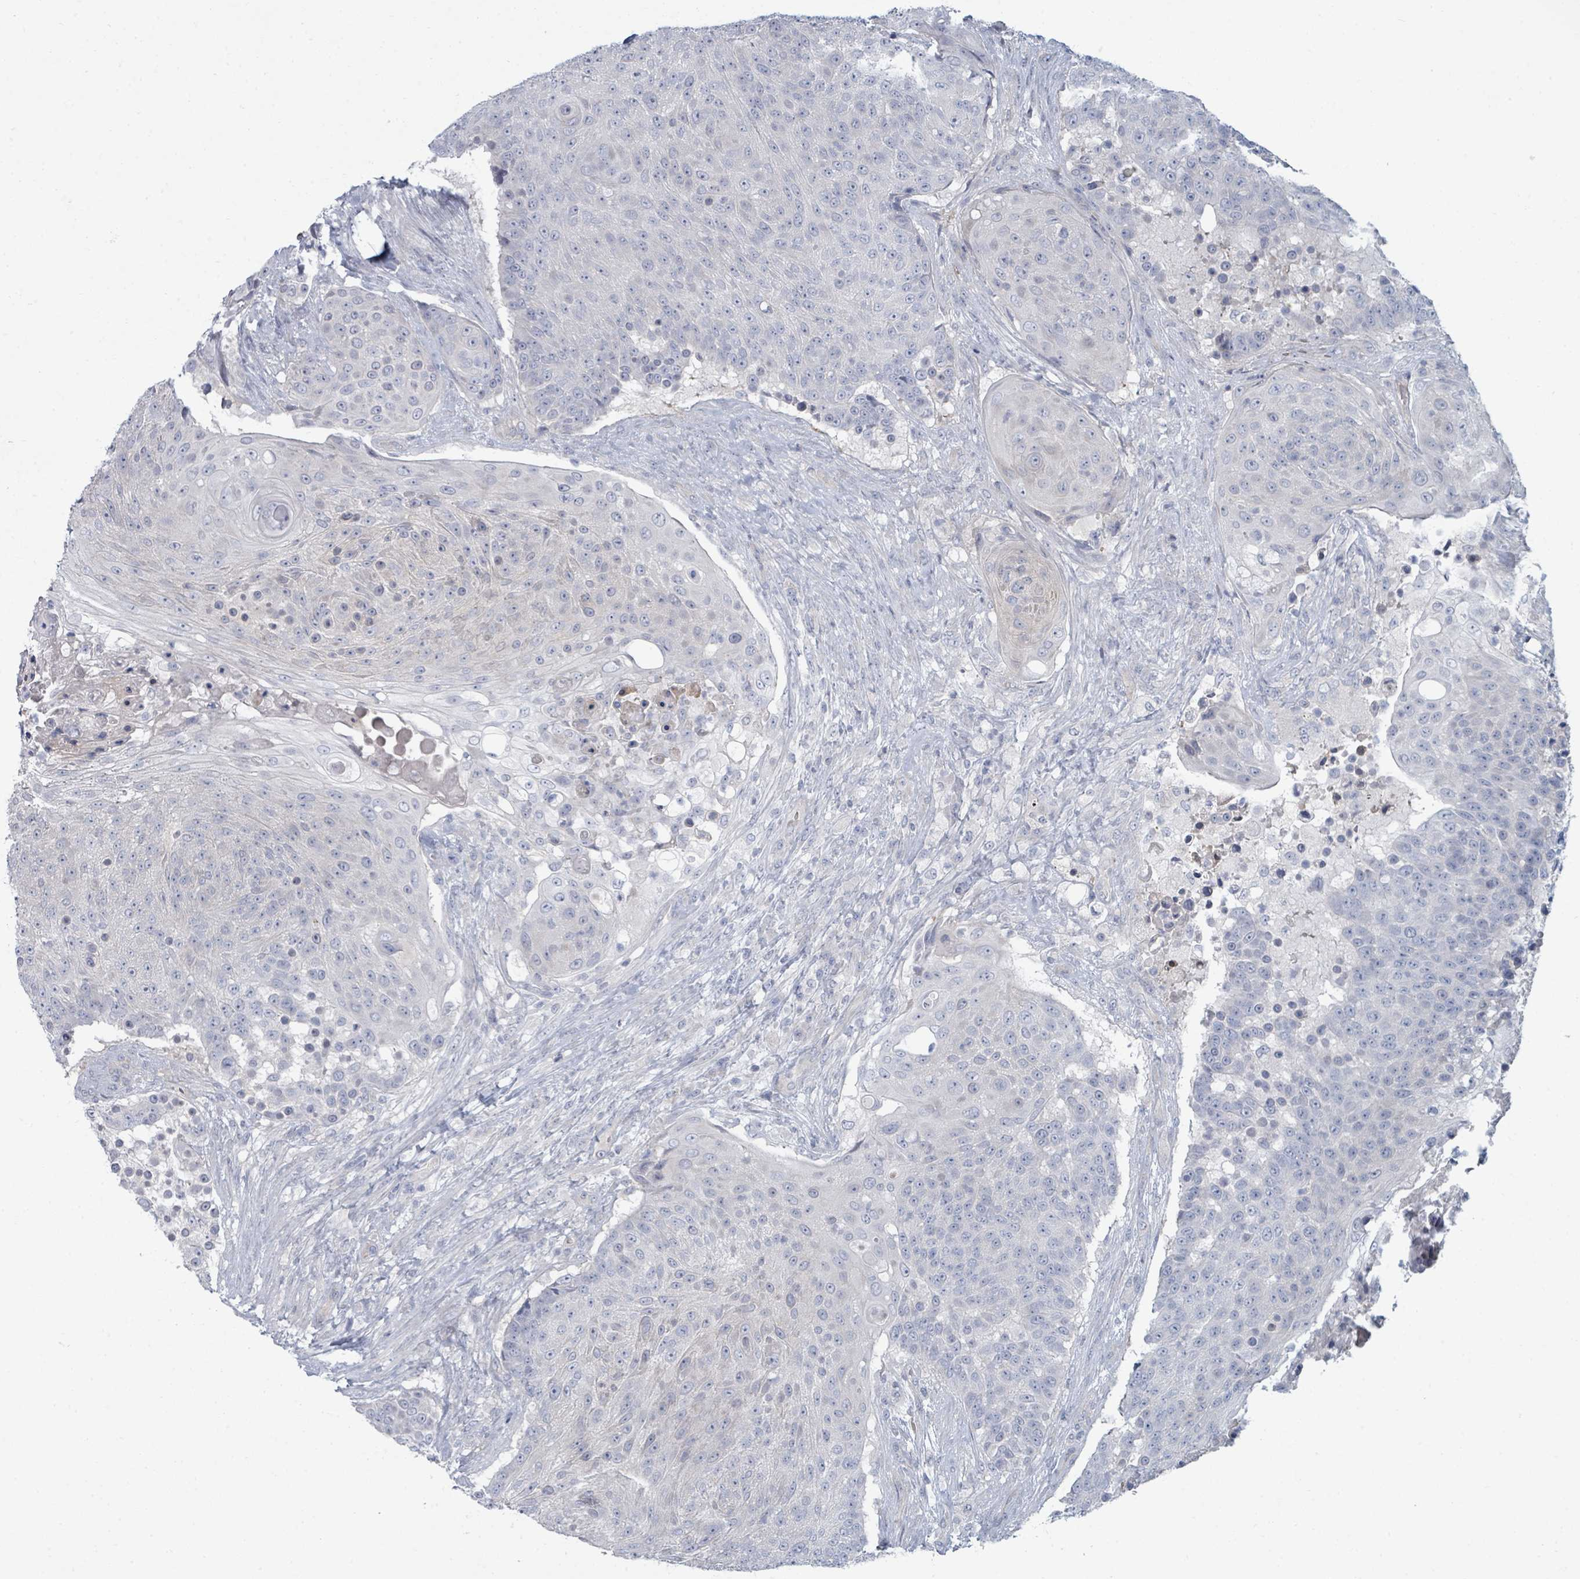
{"staining": {"intensity": "negative", "quantity": "none", "location": "none"}, "tissue": "urothelial cancer", "cell_type": "Tumor cells", "image_type": "cancer", "snomed": [{"axis": "morphology", "description": "Urothelial carcinoma, High grade"}, {"axis": "topography", "description": "Urinary bladder"}], "caption": "A histopathology image of urothelial carcinoma (high-grade) stained for a protein shows no brown staining in tumor cells.", "gene": "SLC25A45", "patient": {"sex": "female", "age": 63}}